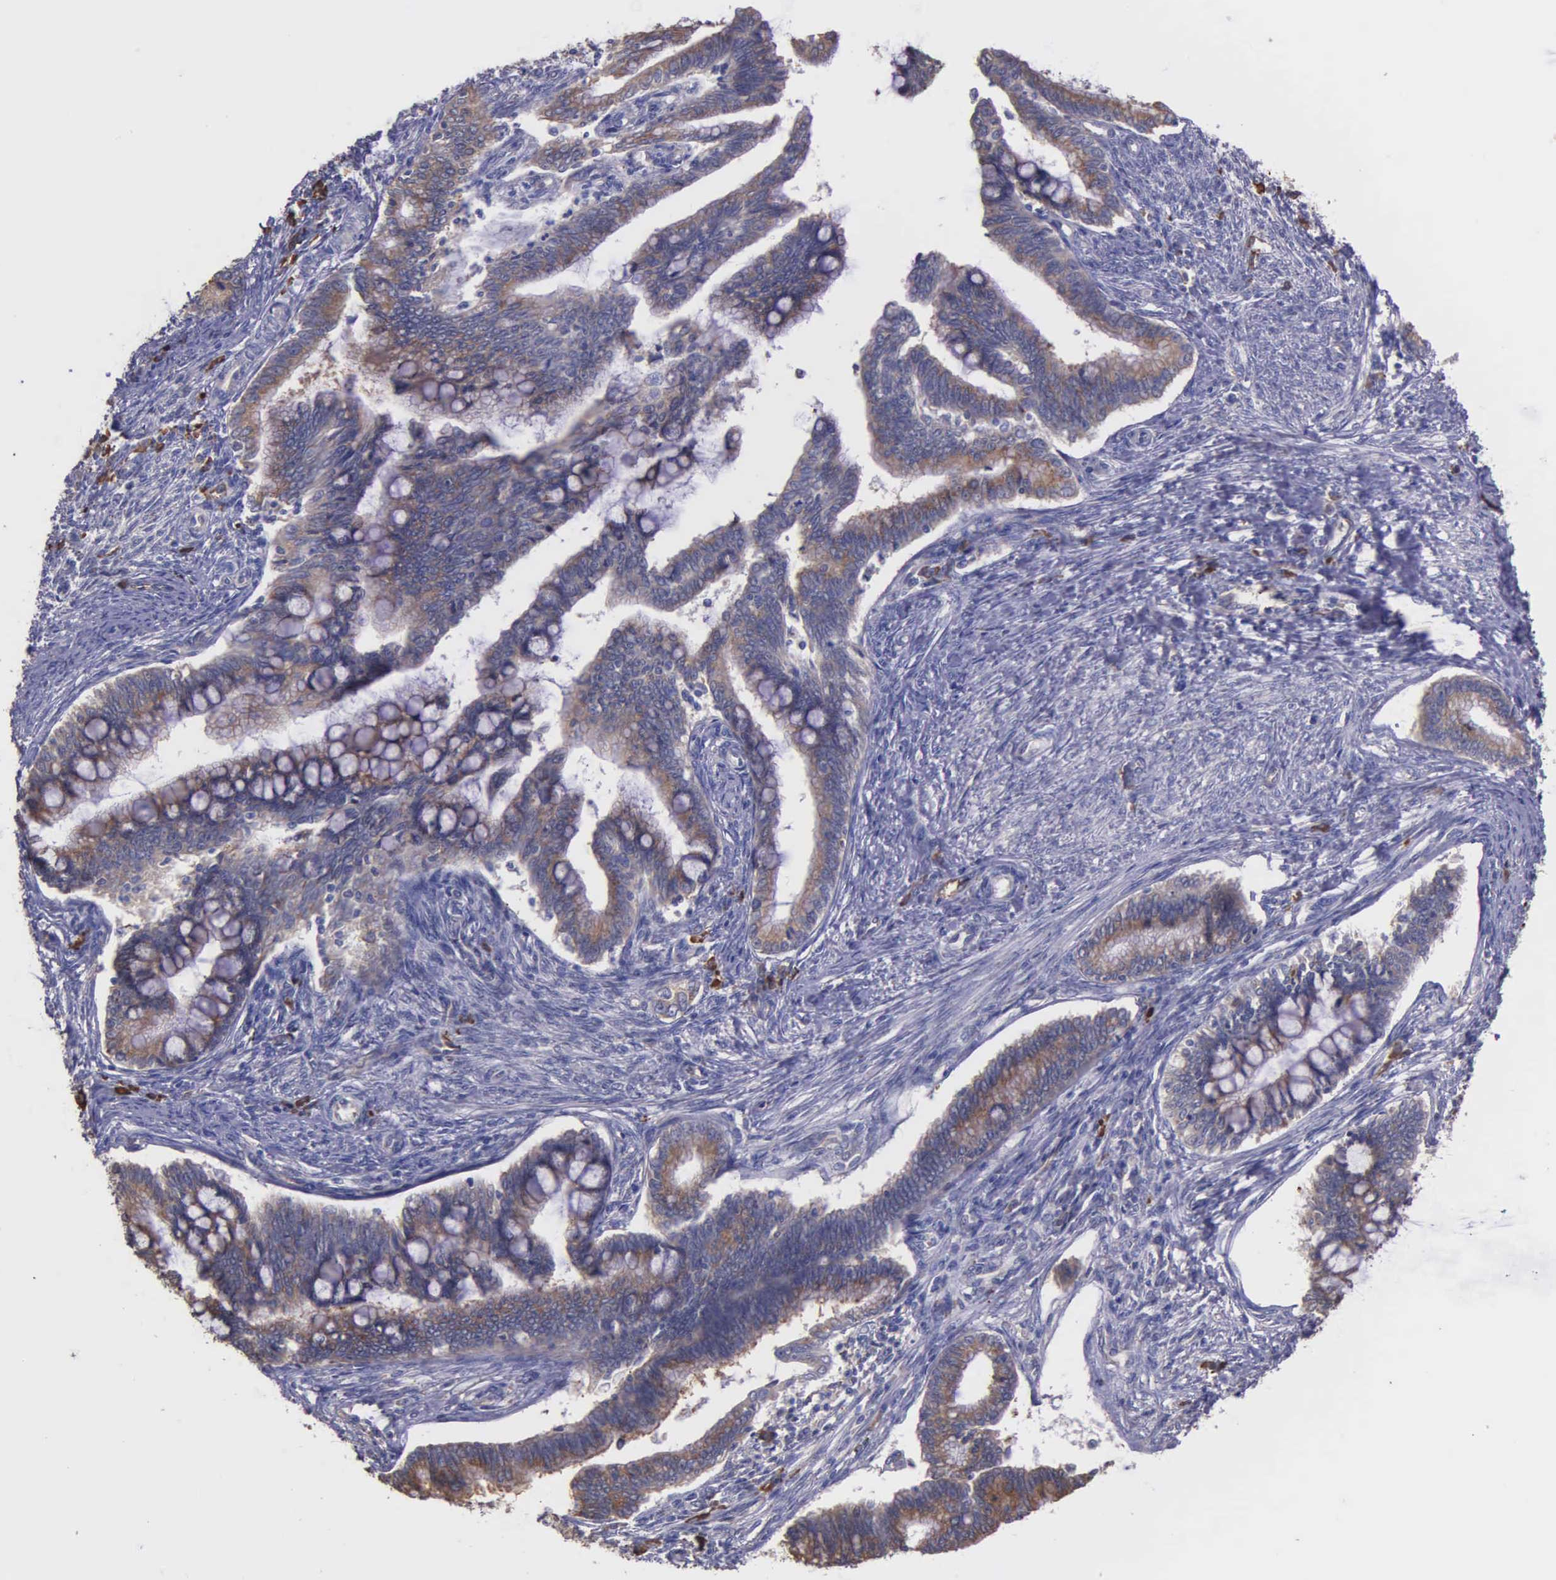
{"staining": {"intensity": "moderate", "quantity": ">75%", "location": "cytoplasmic/membranous"}, "tissue": "cervical cancer", "cell_type": "Tumor cells", "image_type": "cancer", "snomed": [{"axis": "morphology", "description": "Adenocarcinoma, NOS"}, {"axis": "topography", "description": "Cervix"}], "caption": "DAB (3,3'-diaminobenzidine) immunohistochemical staining of cervical cancer (adenocarcinoma) exhibits moderate cytoplasmic/membranous protein expression in about >75% of tumor cells.", "gene": "ZC3H12B", "patient": {"sex": "female", "age": 36}}